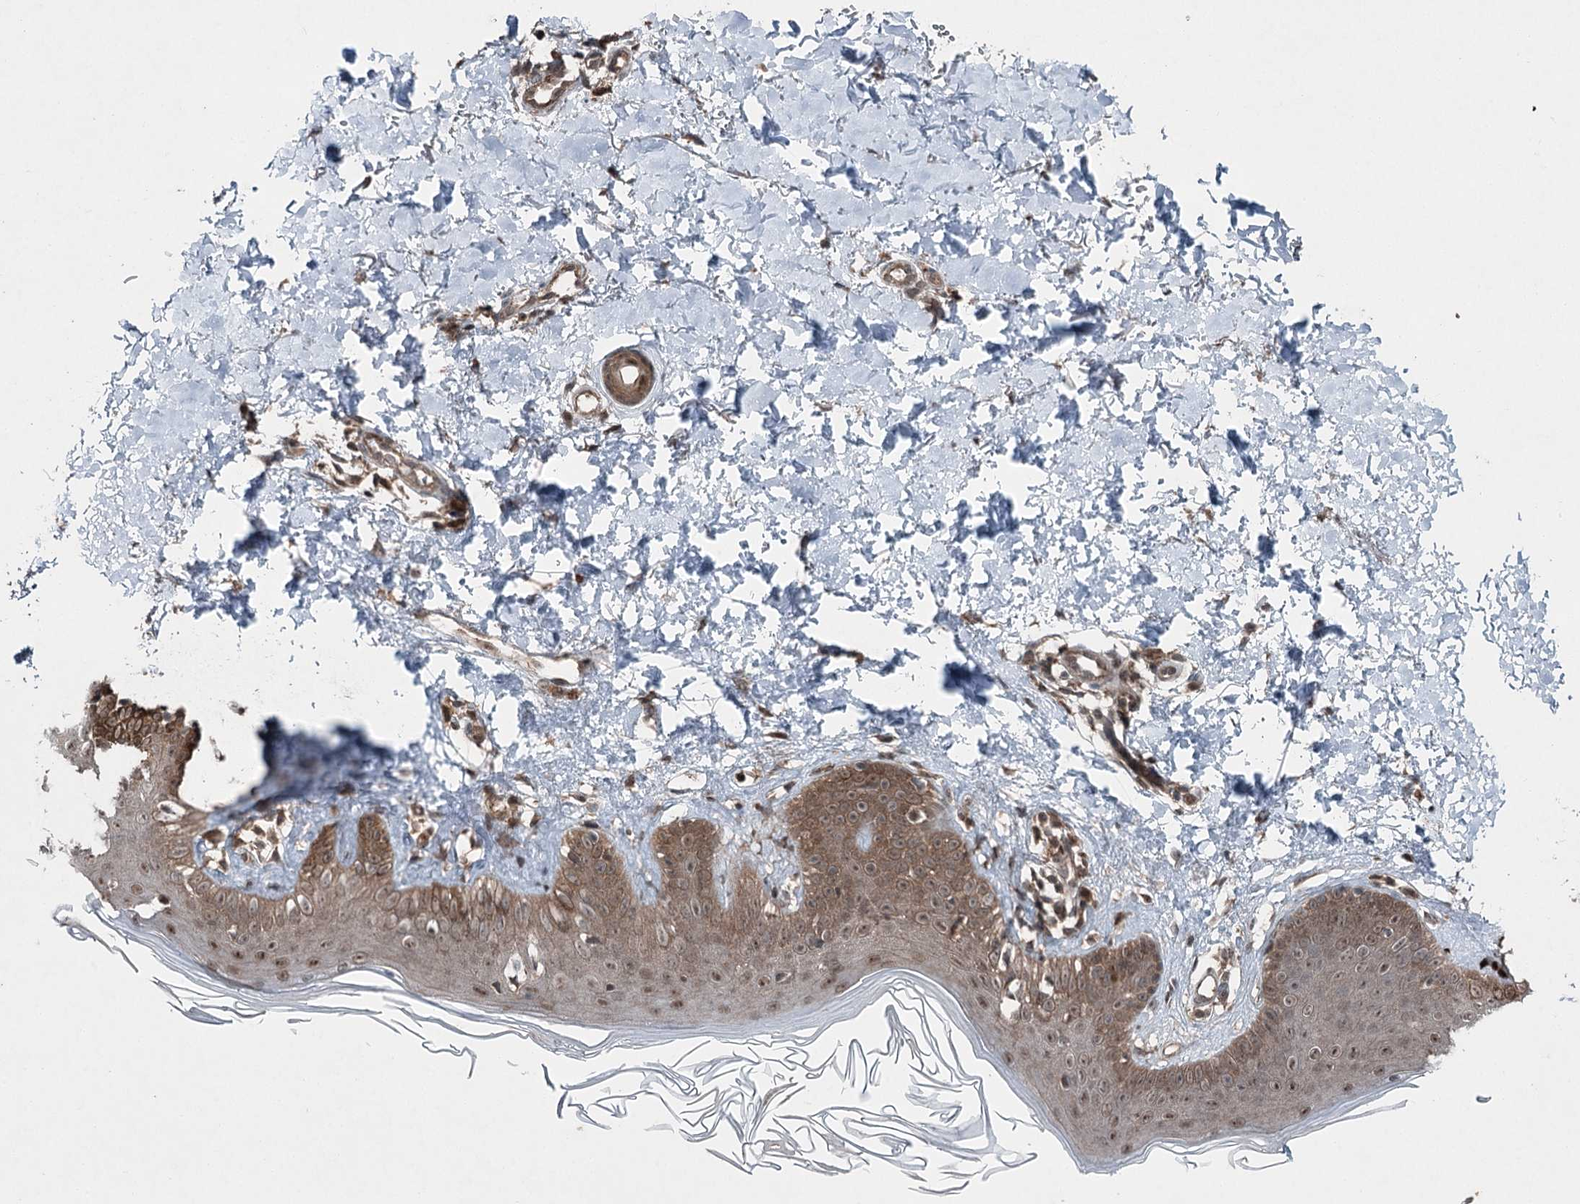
{"staining": {"intensity": "moderate", "quantity": ">75%", "location": "cytoplasmic/membranous,nuclear"}, "tissue": "skin", "cell_type": "Fibroblasts", "image_type": "normal", "snomed": [{"axis": "morphology", "description": "Normal tissue, NOS"}, {"axis": "topography", "description": "Skin"}], "caption": "Fibroblasts reveal moderate cytoplasmic/membranous,nuclear expression in about >75% of cells in benign skin.", "gene": "BORCS7", "patient": {"sex": "male", "age": 52}}